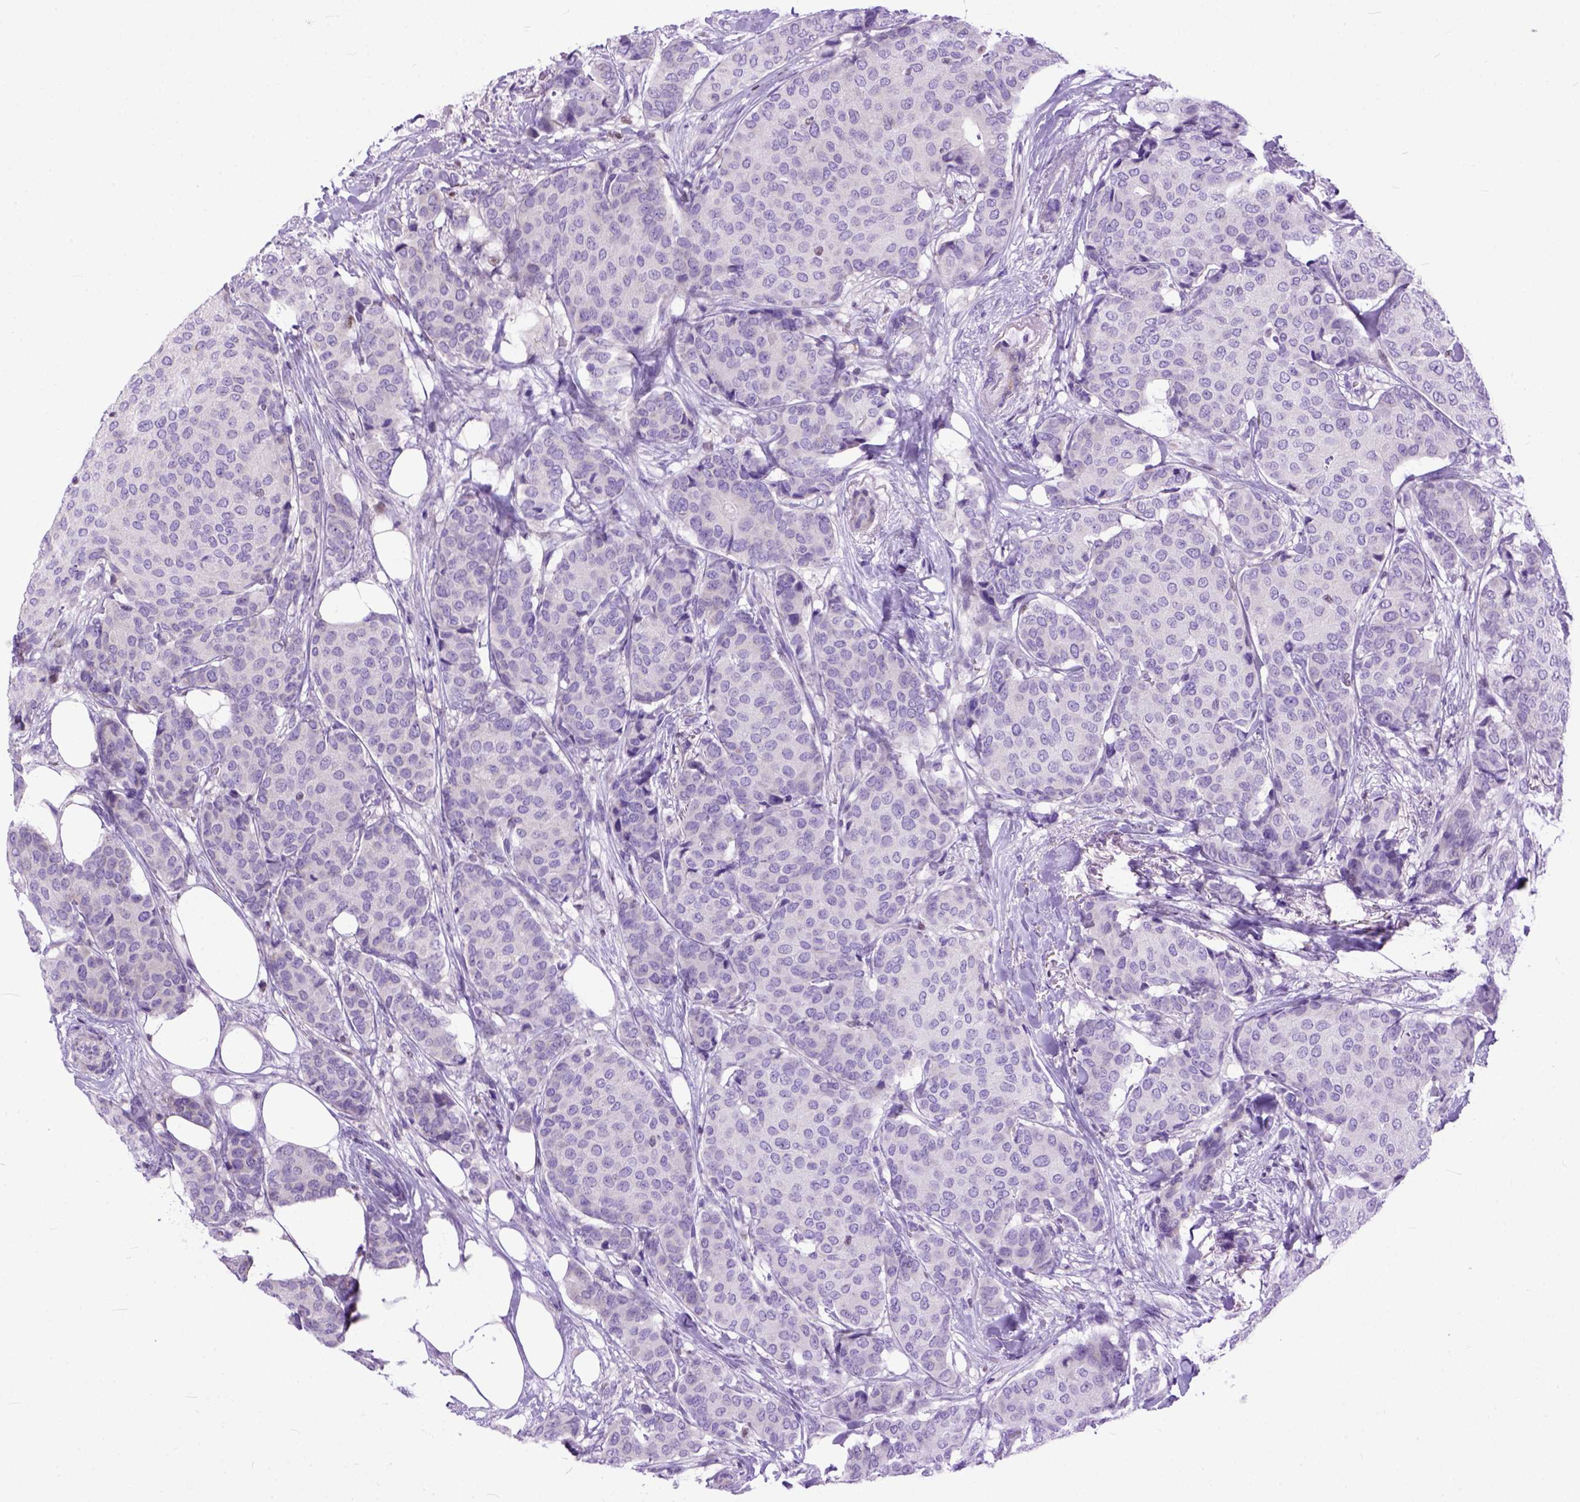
{"staining": {"intensity": "negative", "quantity": "none", "location": "none"}, "tissue": "breast cancer", "cell_type": "Tumor cells", "image_type": "cancer", "snomed": [{"axis": "morphology", "description": "Duct carcinoma"}, {"axis": "topography", "description": "Breast"}], "caption": "High magnification brightfield microscopy of breast cancer (infiltrating ductal carcinoma) stained with DAB (brown) and counterstained with hematoxylin (blue): tumor cells show no significant expression. The staining is performed using DAB (3,3'-diaminobenzidine) brown chromogen with nuclei counter-stained in using hematoxylin.", "gene": "CRB1", "patient": {"sex": "female", "age": 75}}